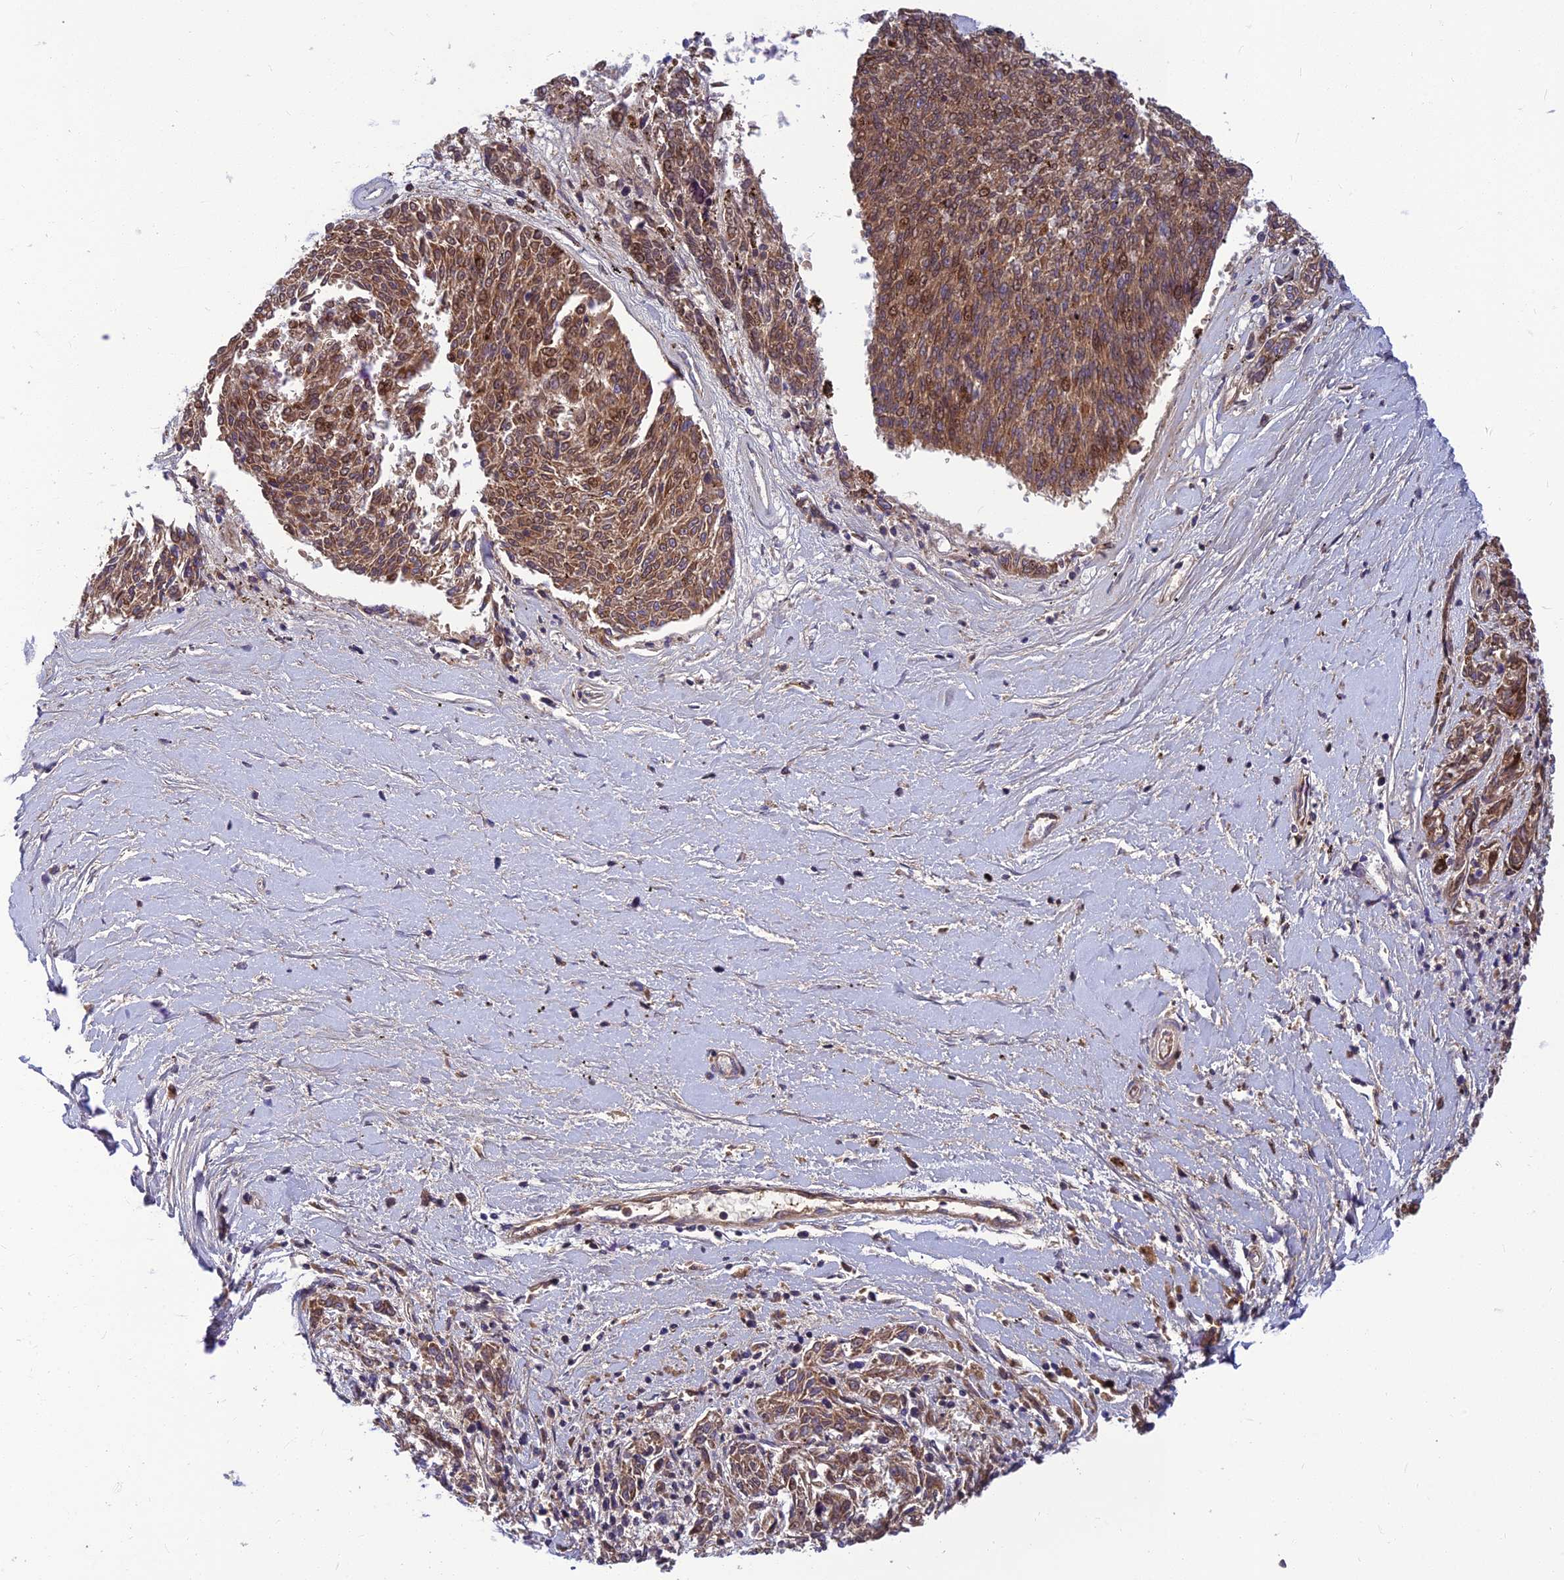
{"staining": {"intensity": "moderate", "quantity": "25%-75%", "location": "cytoplasmic/membranous,nuclear"}, "tissue": "melanoma", "cell_type": "Tumor cells", "image_type": "cancer", "snomed": [{"axis": "morphology", "description": "Malignant melanoma, NOS"}, {"axis": "topography", "description": "Skin"}], "caption": "Melanoma tissue reveals moderate cytoplasmic/membranous and nuclear expression in approximately 25%-75% of tumor cells Using DAB (3,3'-diaminobenzidine) (brown) and hematoxylin (blue) stains, captured at high magnification using brightfield microscopy.", "gene": "CLEC11A", "patient": {"sex": "female", "age": 72}}